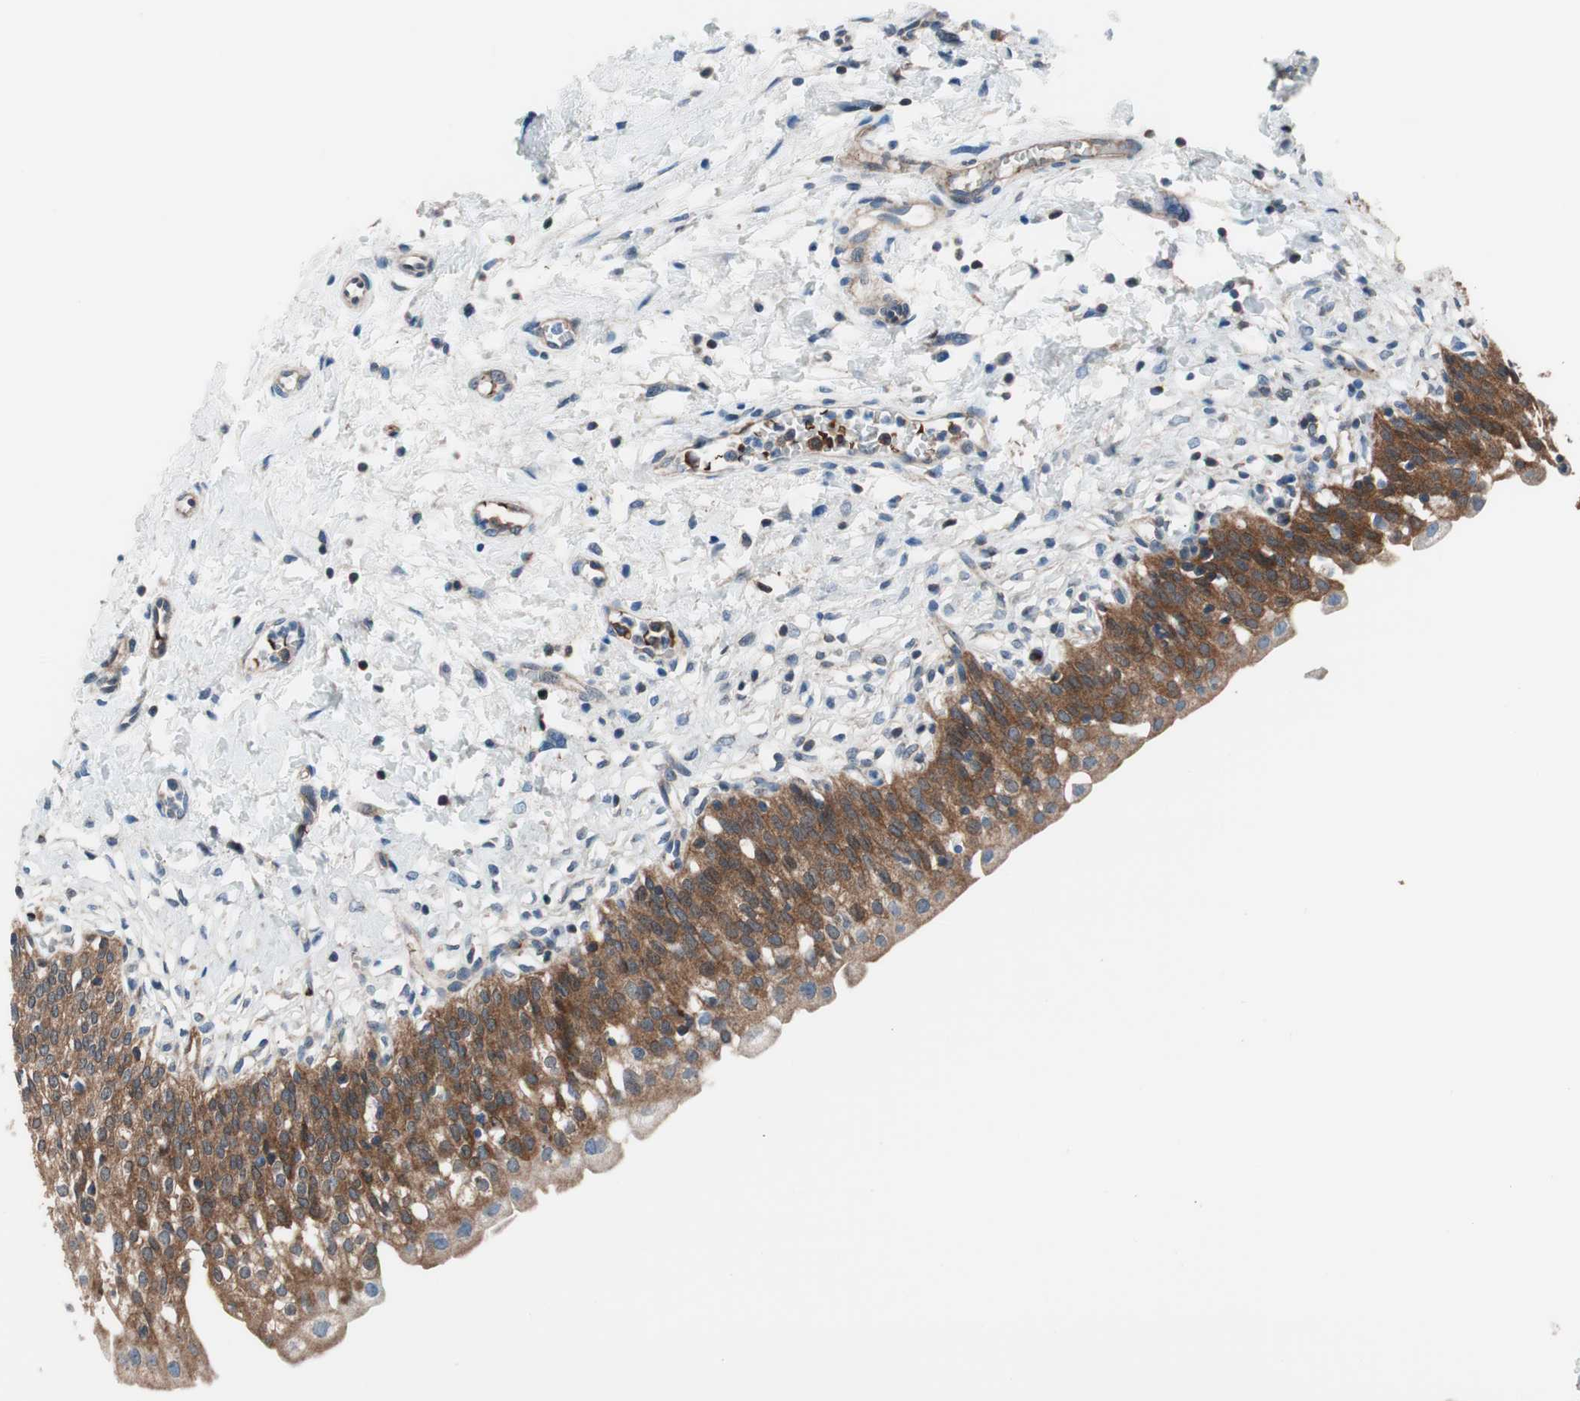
{"staining": {"intensity": "strong", "quantity": ">75%", "location": "cytoplasmic/membranous"}, "tissue": "urinary bladder", "cell_type": "Urothelial cells", "image_type": "normal", "snomed": [{"axis": "morphology", "description": "Normal tissue, NOS"}, {"axis": "topography", "description": "Urinary bladder"}], "caption": "Urinary bladder stained with a brown dye displays strong cytoplasmic/membranous positive staining in about >75% of urothelial cells.", "gene": "PRDX2", "patient": {"sex": "male", "age": 55}}